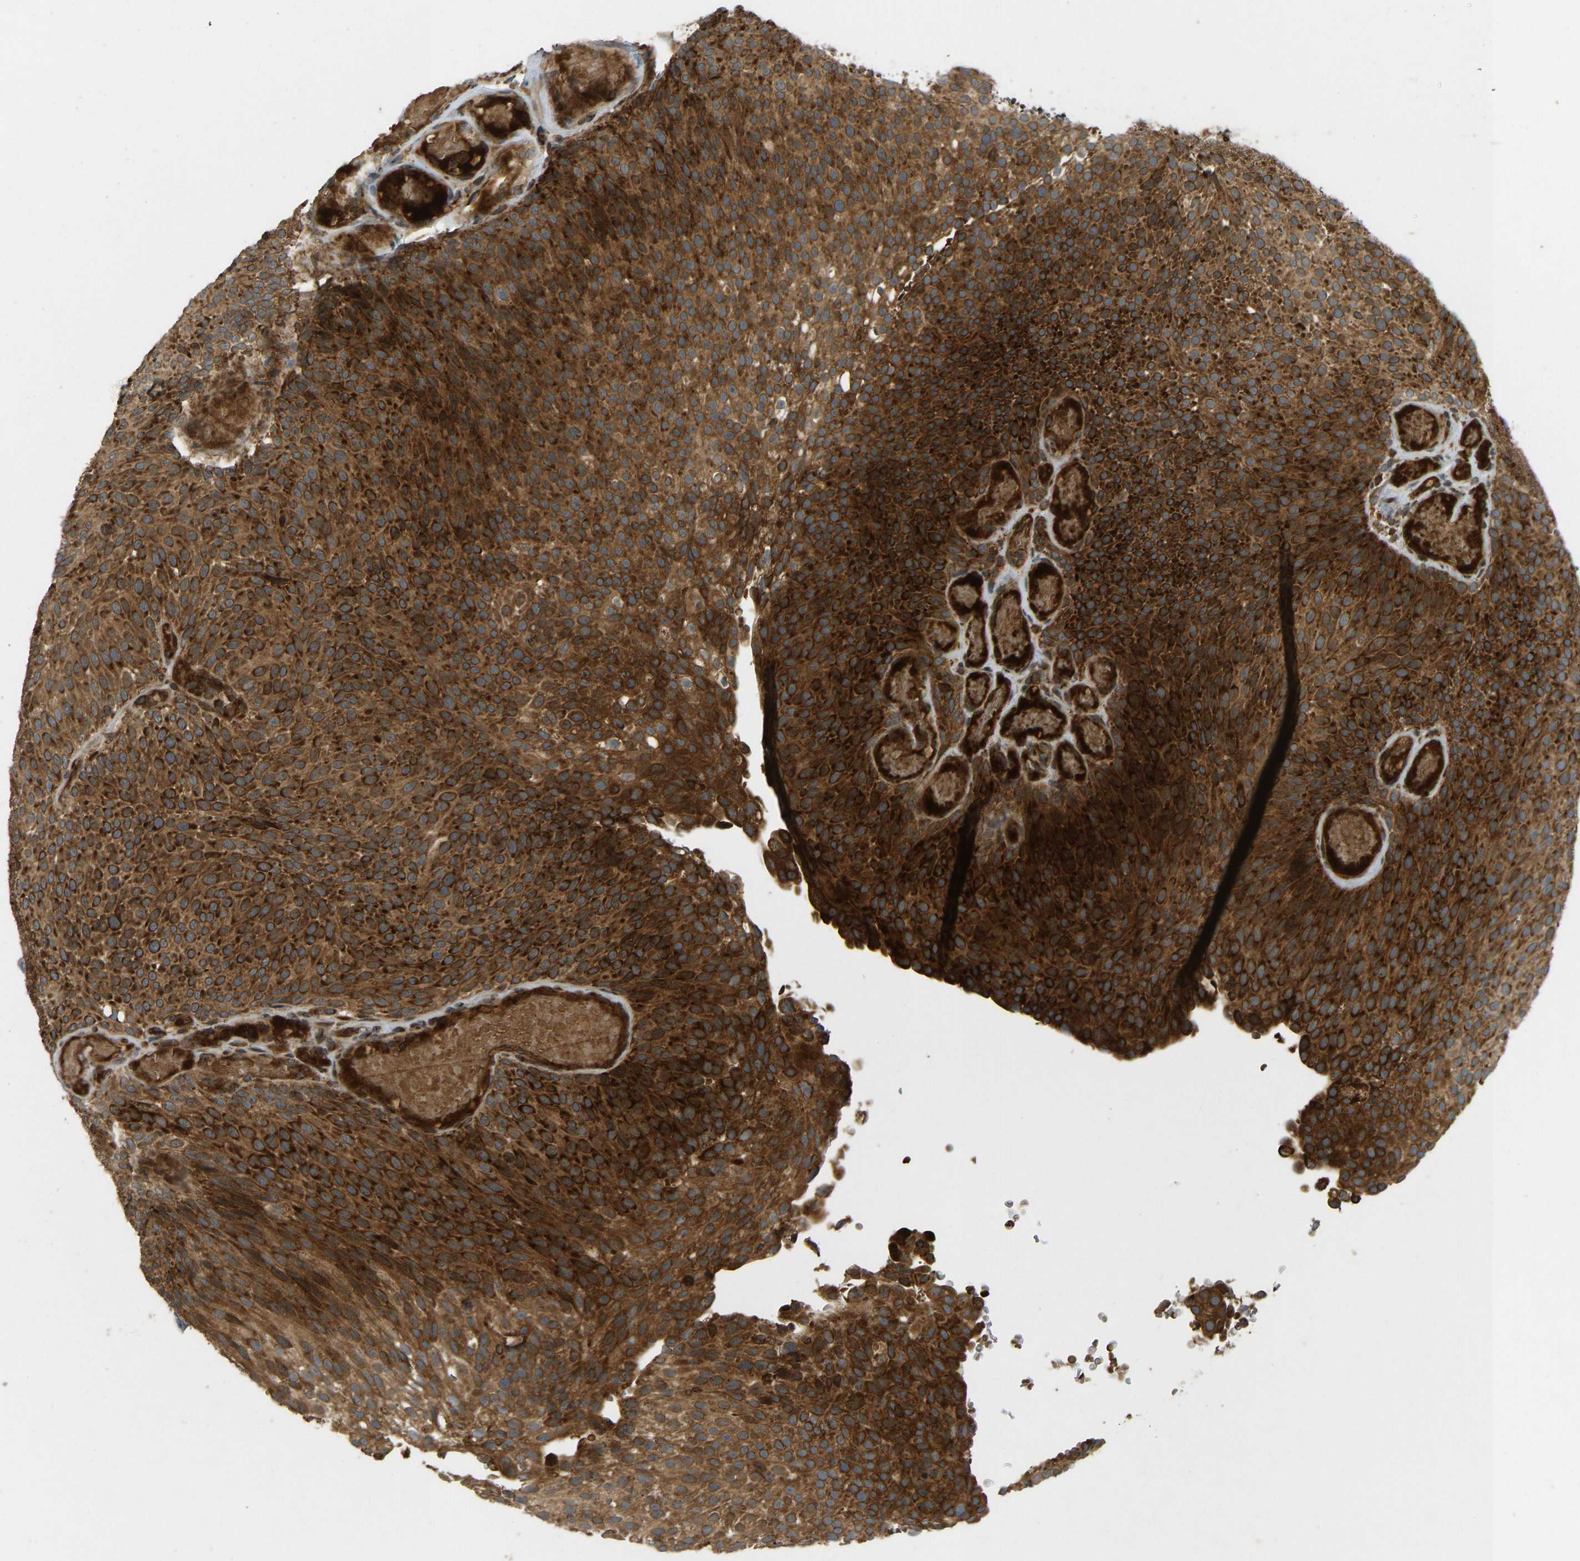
{"staining": {"intensity": "strong", "quantity": ">75%", "location": "cytoplasmic/membranous"}, "tissue": "urothelial cancer", "cell_type": "Tumor cells", "image_type": "cancer", "snomed": [{"axis": "morphology", "description": "Urothelial carcinoma, Low grade"}, {"axis": "topography", "description": "Urinary bladder"}], "caption": "The image shows a brown stain indicating the presence of a protein in the cytoplasmic/membranous of tumor cells in low-grade urothelial carcinoma. (brown staining indicates protein expression, while blue staining denotes nuclei).", "gene": "RPN2", "patient": {"sex": "male", "age": 78}}